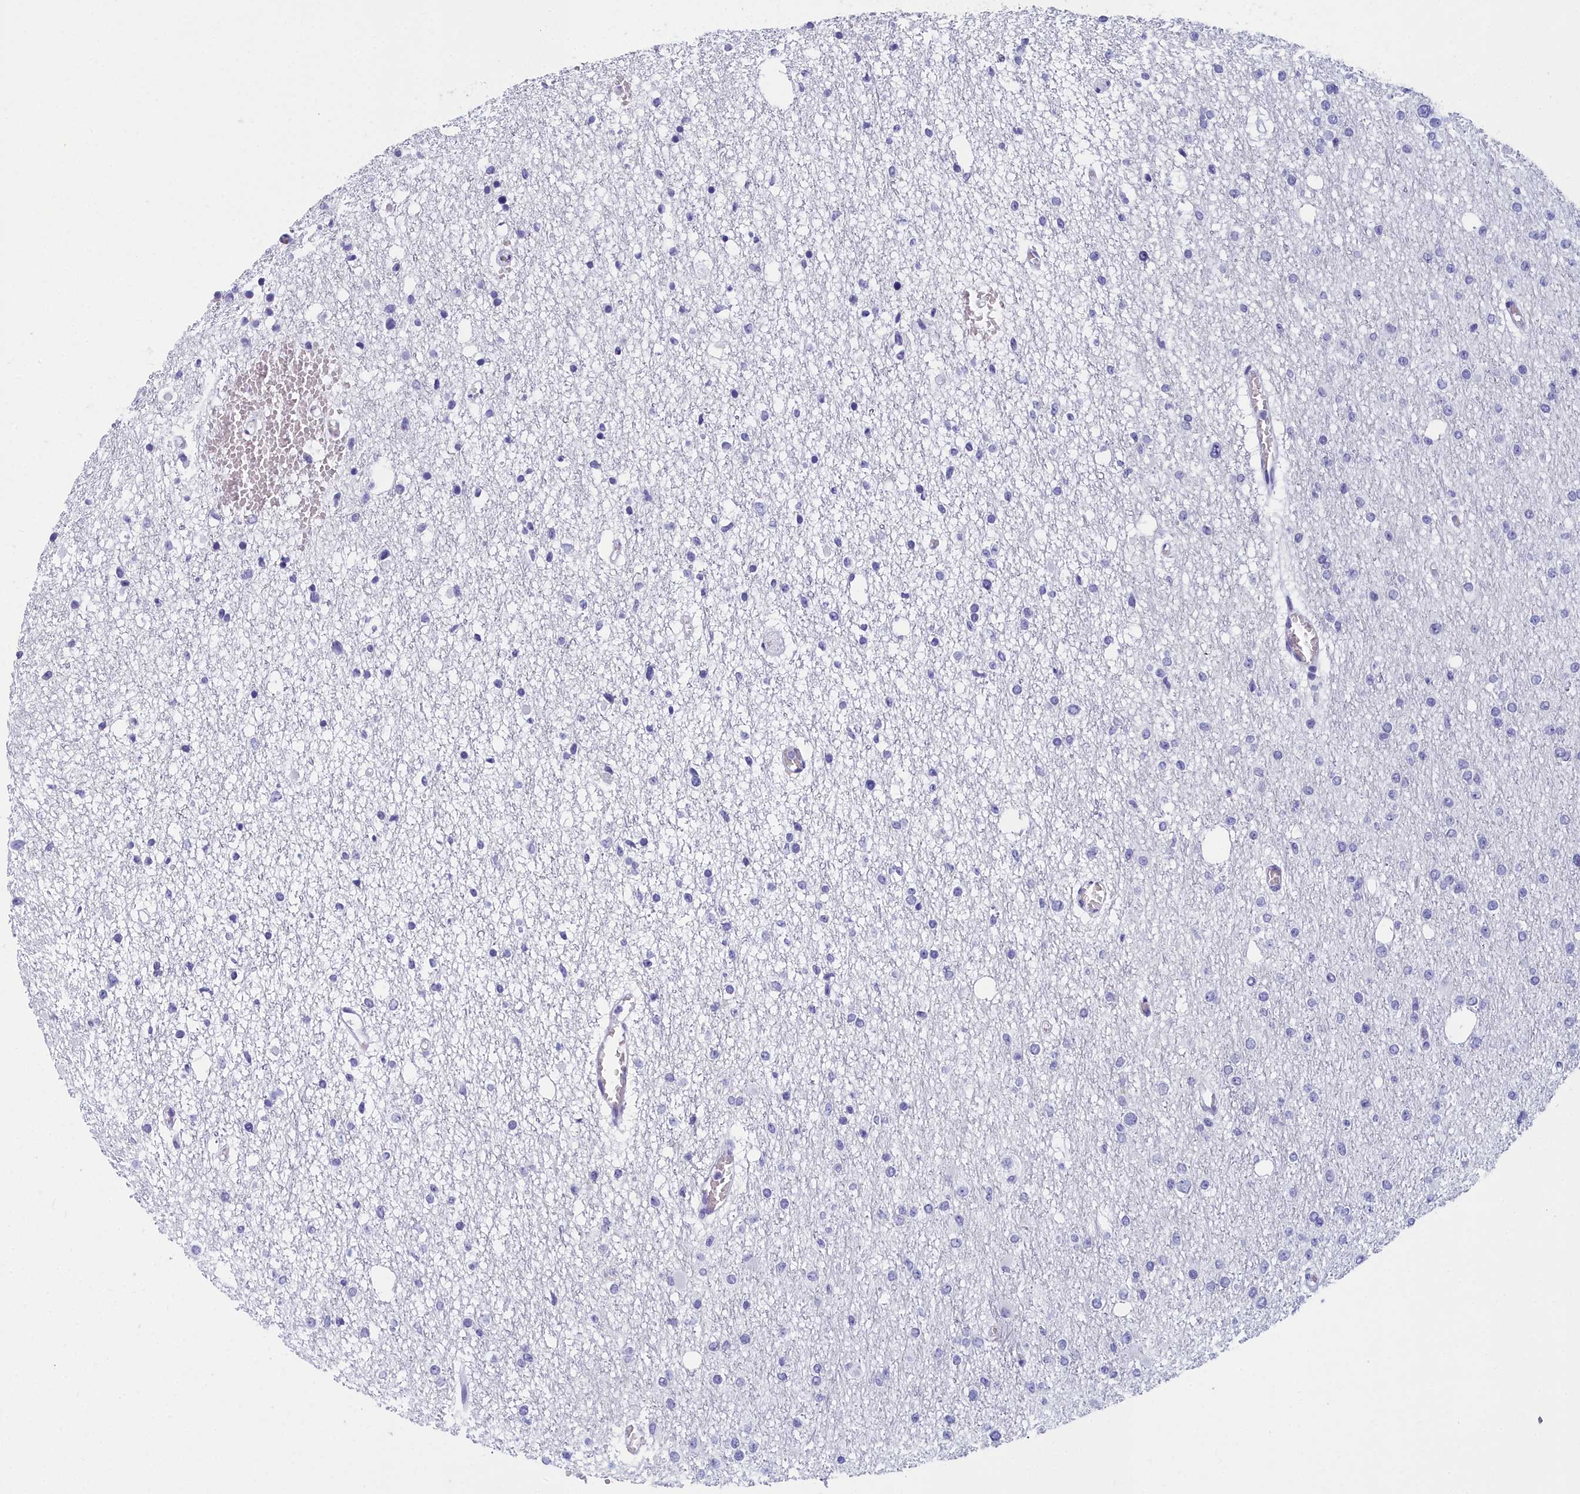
{"staining": {"intensity": "negative", "quantity": "none", "location": "none"}, "tissue": "glioma", "cell_type": "Tumor cells", "image_type": "cancer", "snomed": [{"axis": "morphology", "description": "Glioma, malignant, Low grade"}, {"axis": "topography", "description": "Brain"}], "caption": "Tumor cells are negative for brown protein staining in low-grade glioma (malignant).", "gene": "CCDC97", "patient": {"sex": "female", "age": 22}}